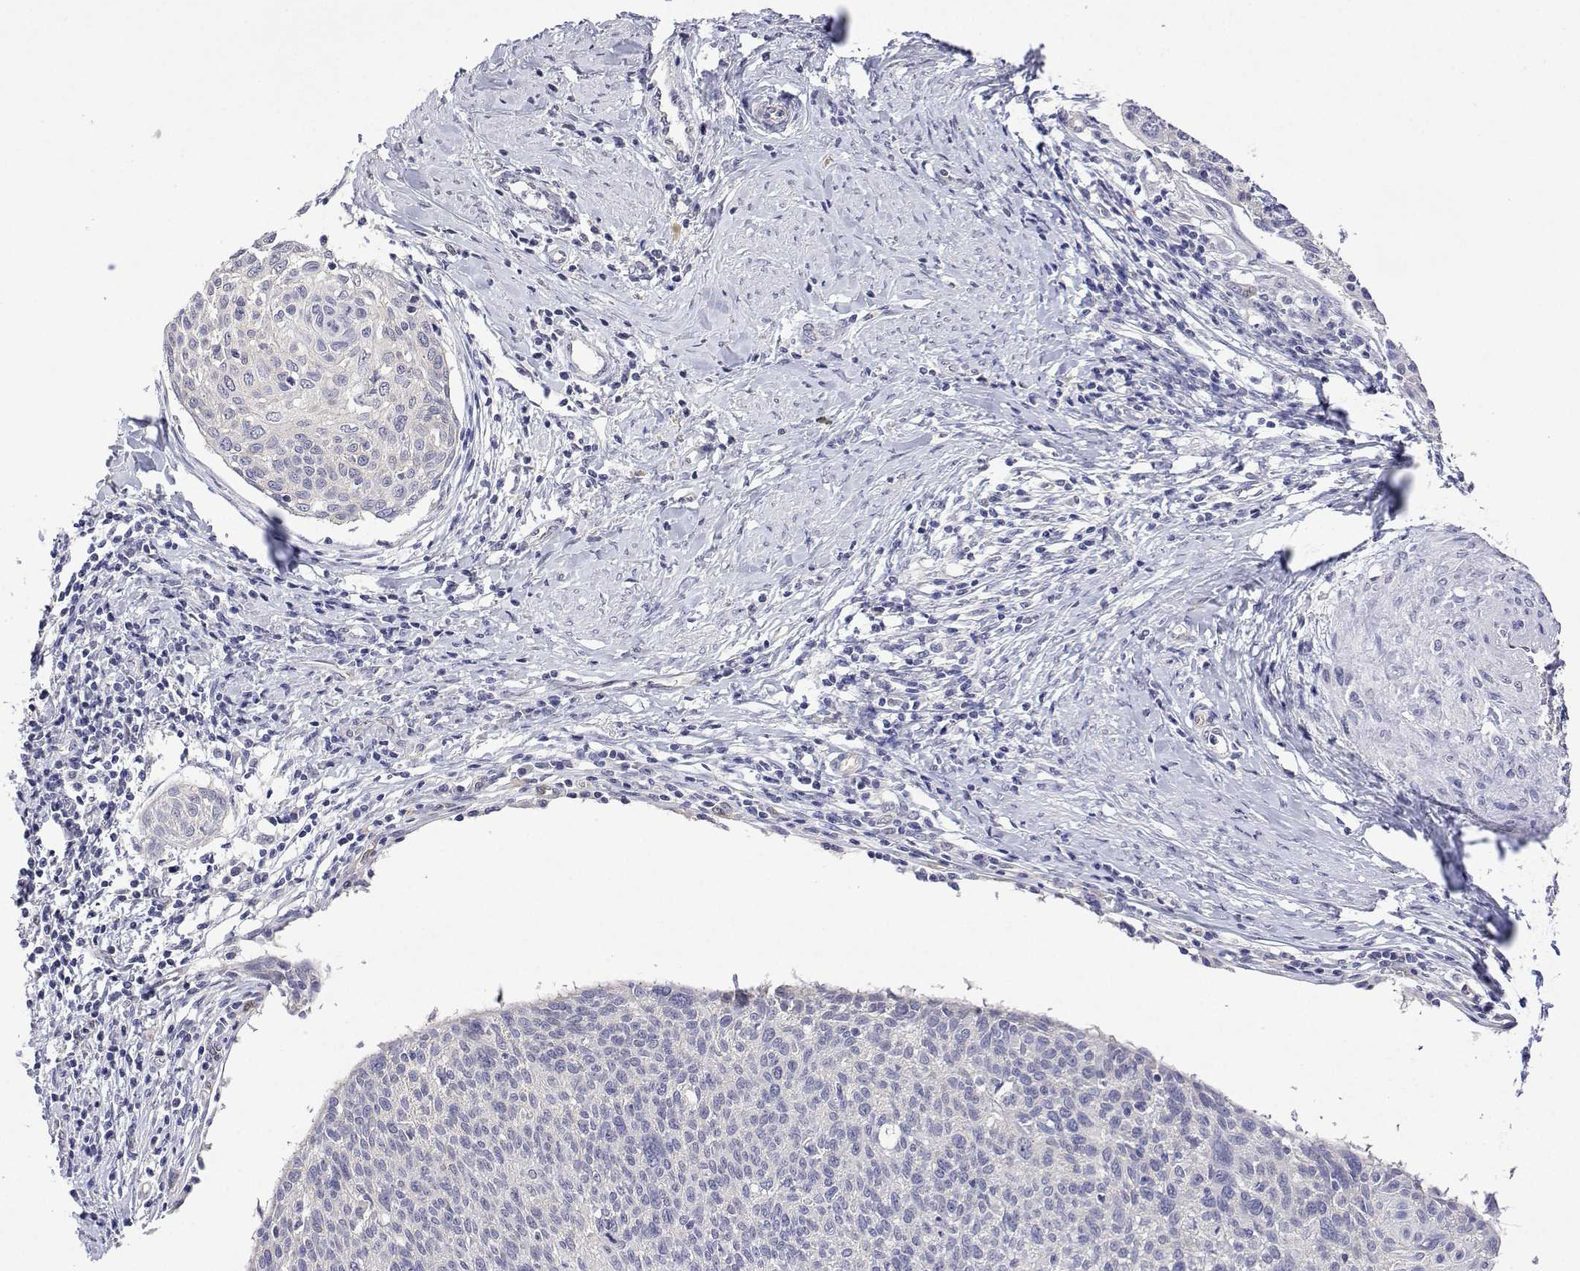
{"staining": {"intensity": "negative", "quantity": "none", "location": "none"}, "tissue": "cervical cancer", "cell_type": "Tumor cells", "image_type": "cancer", "snomed": [{"axis": "morphology", "description": "Squamous cell carcinoma, NOS"}, {"axis": "topography", "description": "Cervix"}], "caption": "Immunohistochemistry (IHC) photomicrograph of neoplastic tissue: squamous cell carcinoma (cervical) stained with DAB (3,3'-diaminobenzidine) exhibits no significant protein staining in tumor cells.", "gene": "PLCB1", "patient": {"sex": "female", "age": 49}}